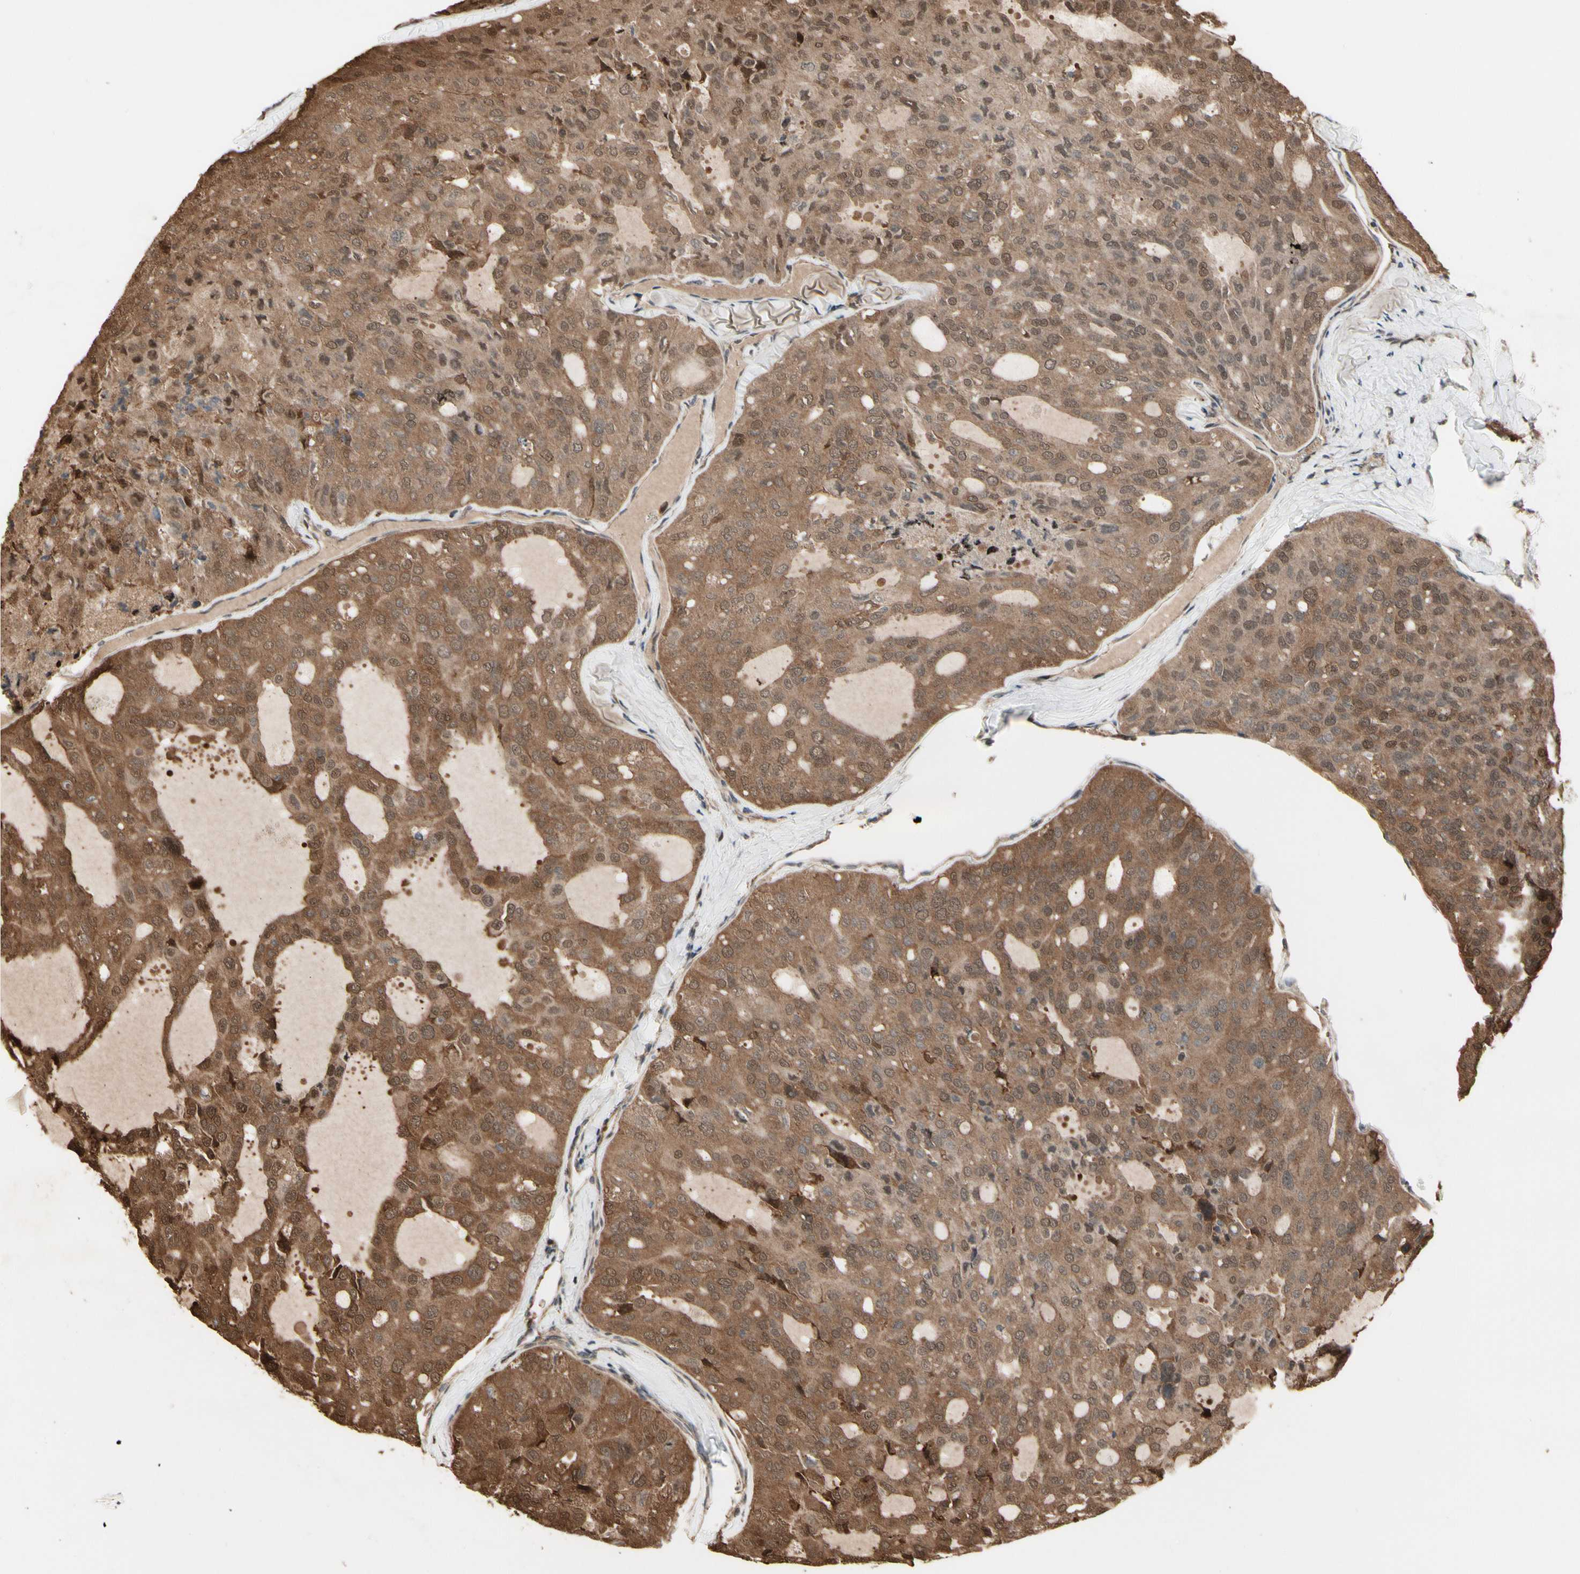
{"staining": {"intensity": "moderate", "quantity": "25%-75%", "location": "cytoplasmic/membranous,nuclear"}, "tissue": "thyroid cancer", "cell_type": "Tumor cells", "image_type": "cancer", "snomed": [{"axis": "morphology", "description": "Follicular adenoma carcinoma, NOS"}, {"axis": "topography", "description": "Thyroid gland"}], "caption": "Brown immunohistochemical staining in follicular adenoma carcinoma (thyroid) shows moderate cytoplasmic/membranous and nuclear positivity in about 25%-75% of tumor cells. The staining was performed using DAB (3,3'-diaminobenzidine), with brown indicating positive protein expression. Nuclei are stained blue with hematoxylin.", "gene": "CSF1R", "patient": {"sex": "male", "age": 75}}